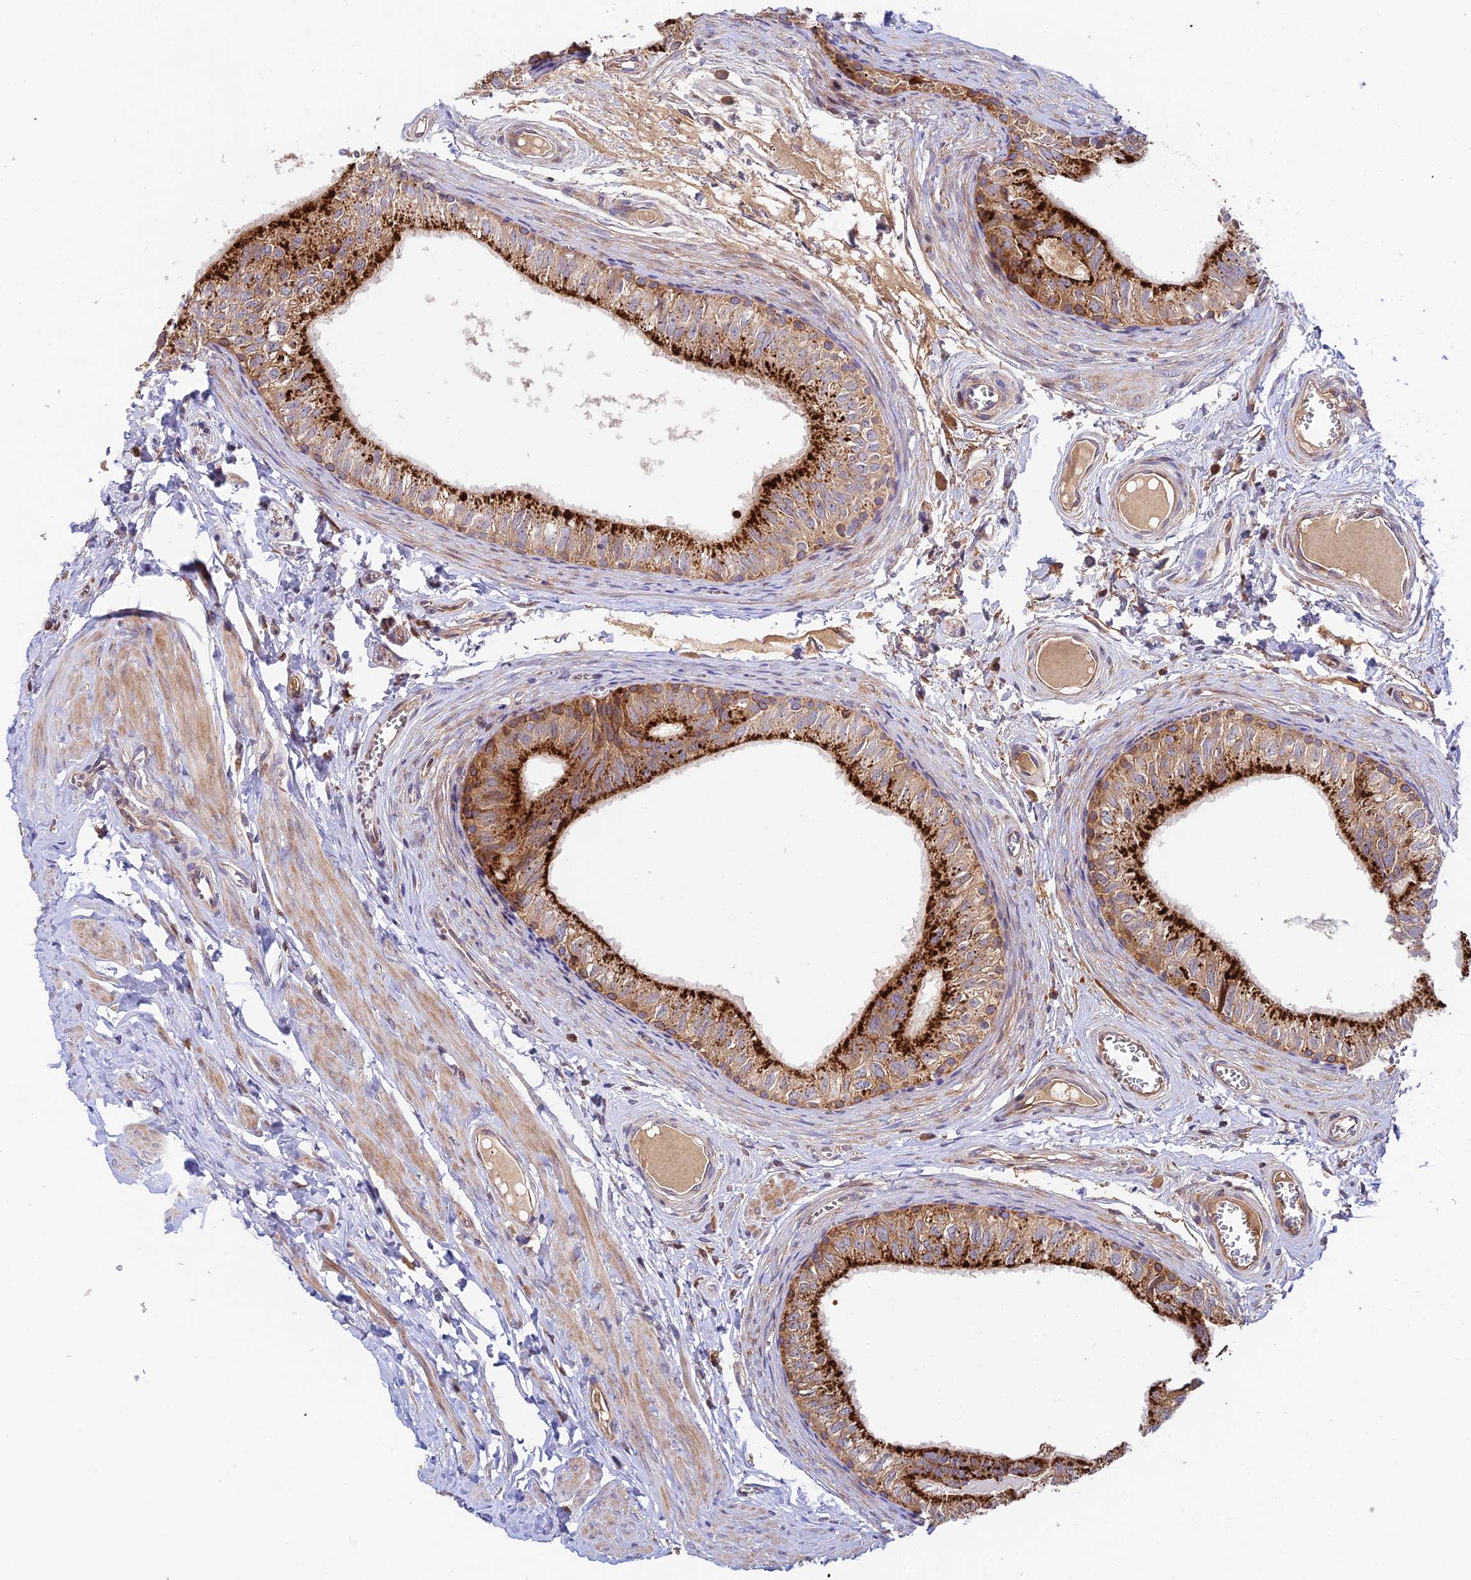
{"staining": {"intensity": "strong", "quantity": ">75%", "location": "cytoplasmic/membranous"}, "tissue": "epididymis", "cell_type": "Glandular cells", "image_type": "normal", "snomed": [{"axis": "morphology", "description": "Normal tissue, NOS"}, {"axis": "topography", "description": "Epididymis"}], "caption": "IHC photomicrograph of benign epididymis: human epididymis stained using IHC shows high levels of strong protein expression localized specifically in the cytoplasmic/membranous of glandular cells, appearing as a cytoplasmic/membranous brown color.", "gene": "FUOM", "patient": {"sex": "male", "age": 42}}